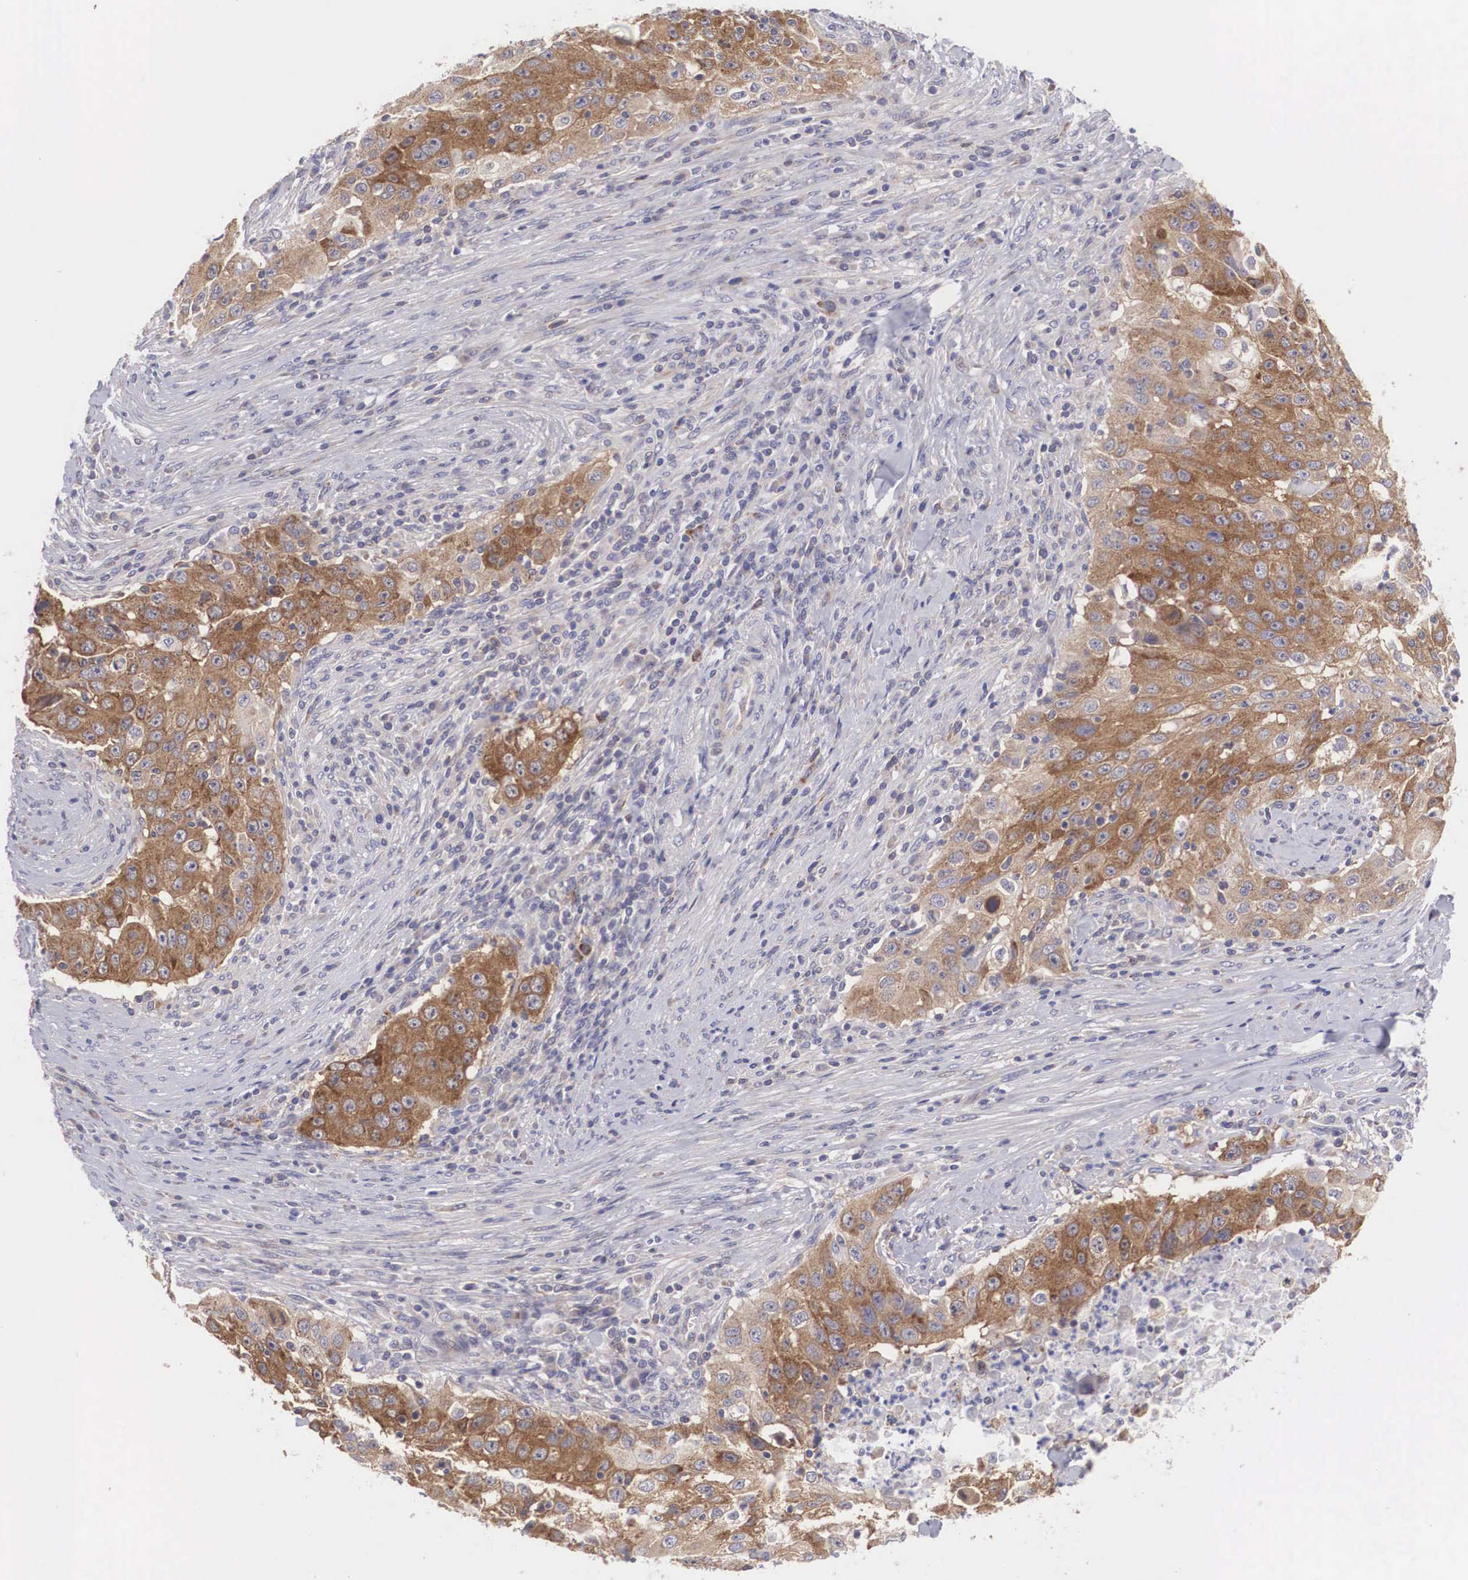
{"staining": {"intensity": "moderate", "quantity": ">75%", "location": "cytoplasmic/membranous"}, "tissue": "lung cancer", "cell_type": "Tumor cells", "image_type": "cancer", "snomed": [{"axis": "morphology", "description": "Squamous cell carcinoma, NOS"}, {"axis": "topography", "description": "Lung"}], "caption": "DAB (3,3'-diaminobenzidine) immunohistochemical staining of human squamous cell carcinoma (lung) shows moderate cytoplasmic/membranous protein staining in approximately >75% of tumor cells.", "gene": "TXLNG", "patient": {"sex": "male", "age": 64}}